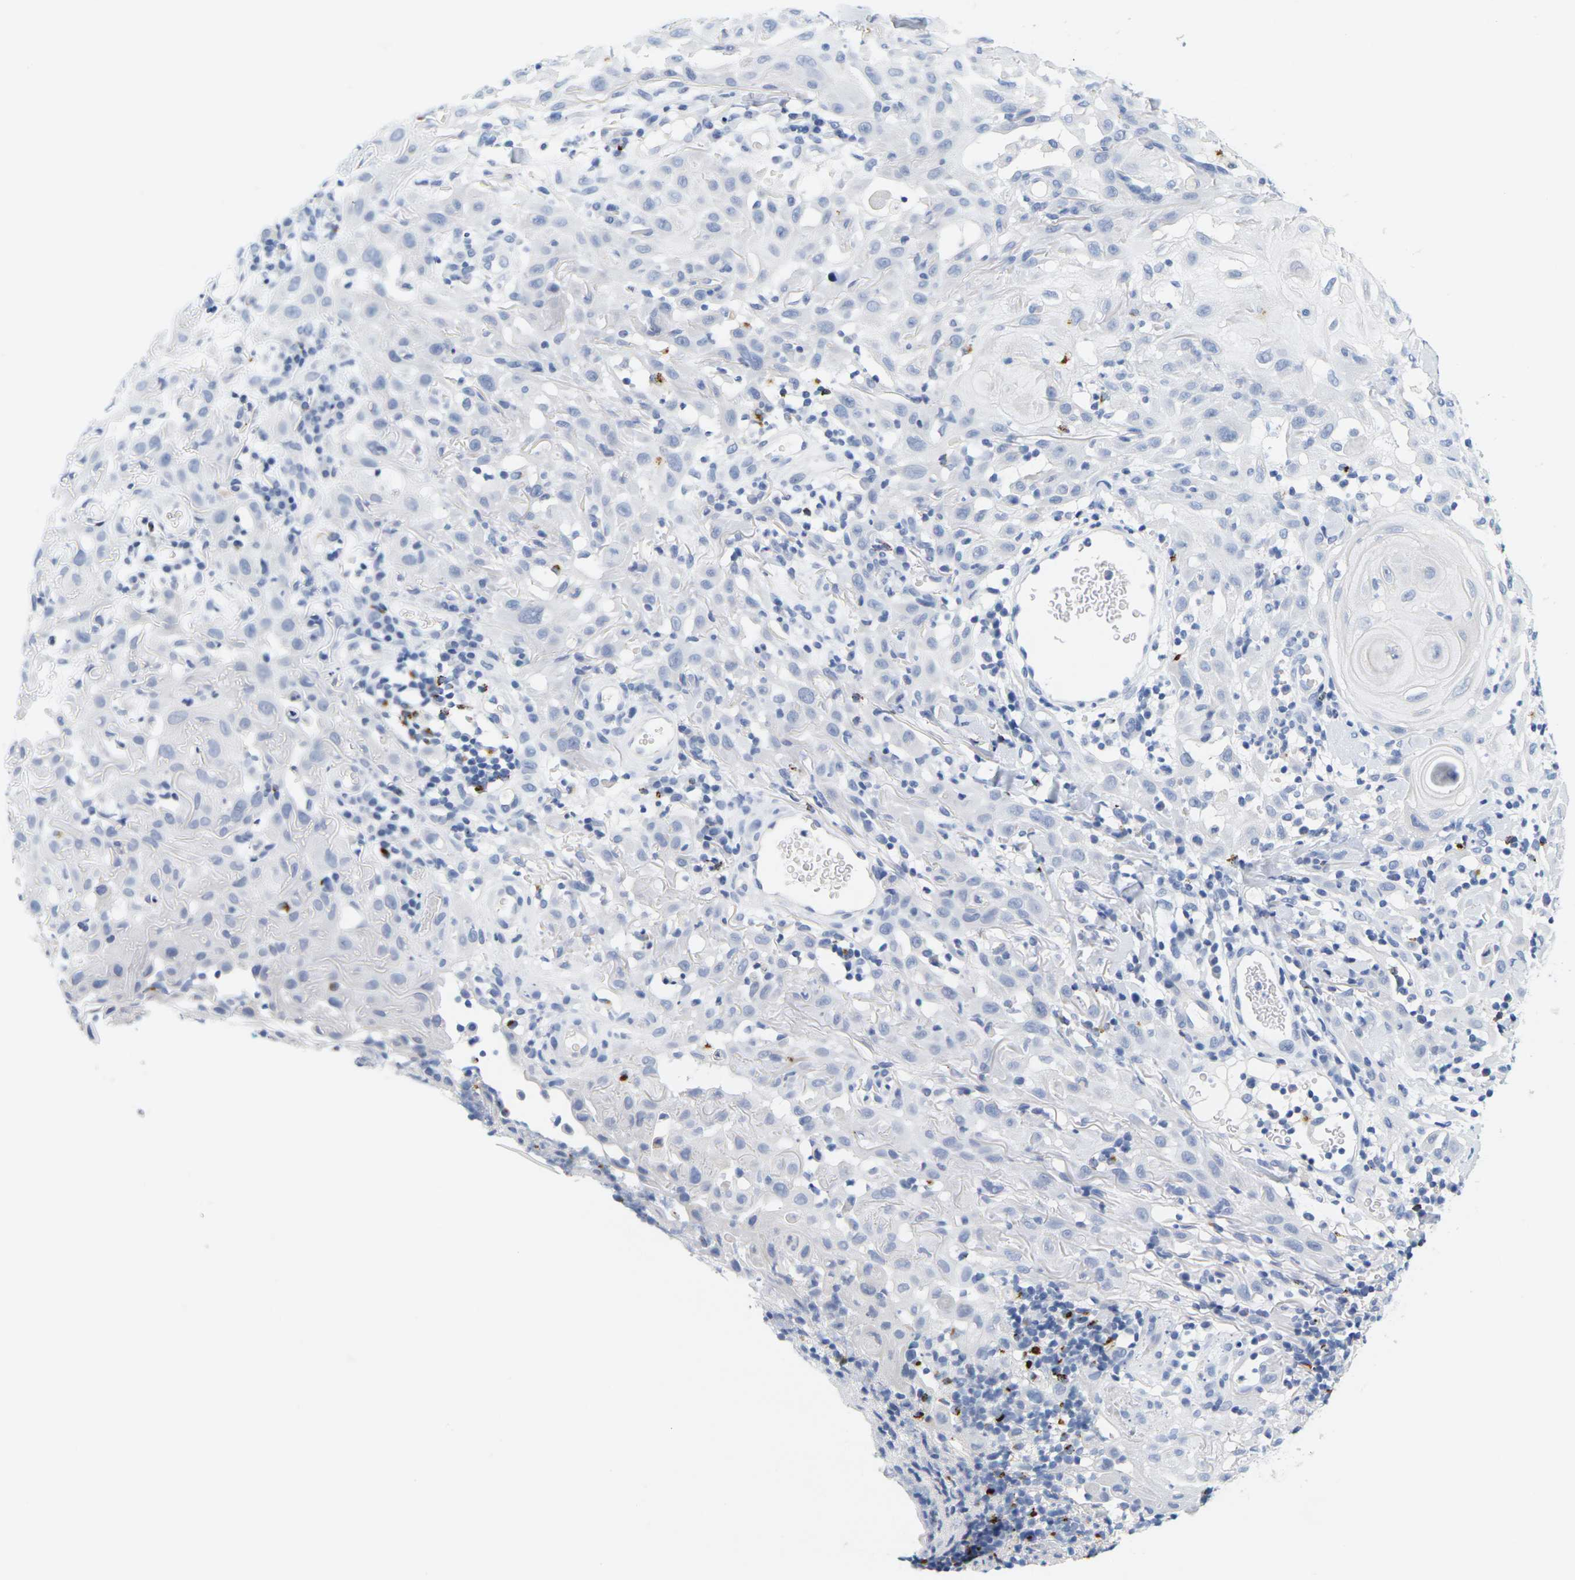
{"staining": {"intensity": "negative", "quantity": "none", "location": "none"}, "tissue": "skin cancer", "cell_type": "Tumor cells", "image_type": "cancer", "snomed": [{"axis": "morphology", "description": "Squamous cell carcinoma, NOS"}, {"axis": "topography", "description": "Skin"}], "caption": "Protein analysis of skin cancer (squamous cell carcinoma) displays no significant expression in tumor cells. (Brightfield microscopy of DAB immunohistochemistry (IHC) at high magnification).", "gene": "HLA-DOB", "patient": {"sex": "male", "age": 24}}